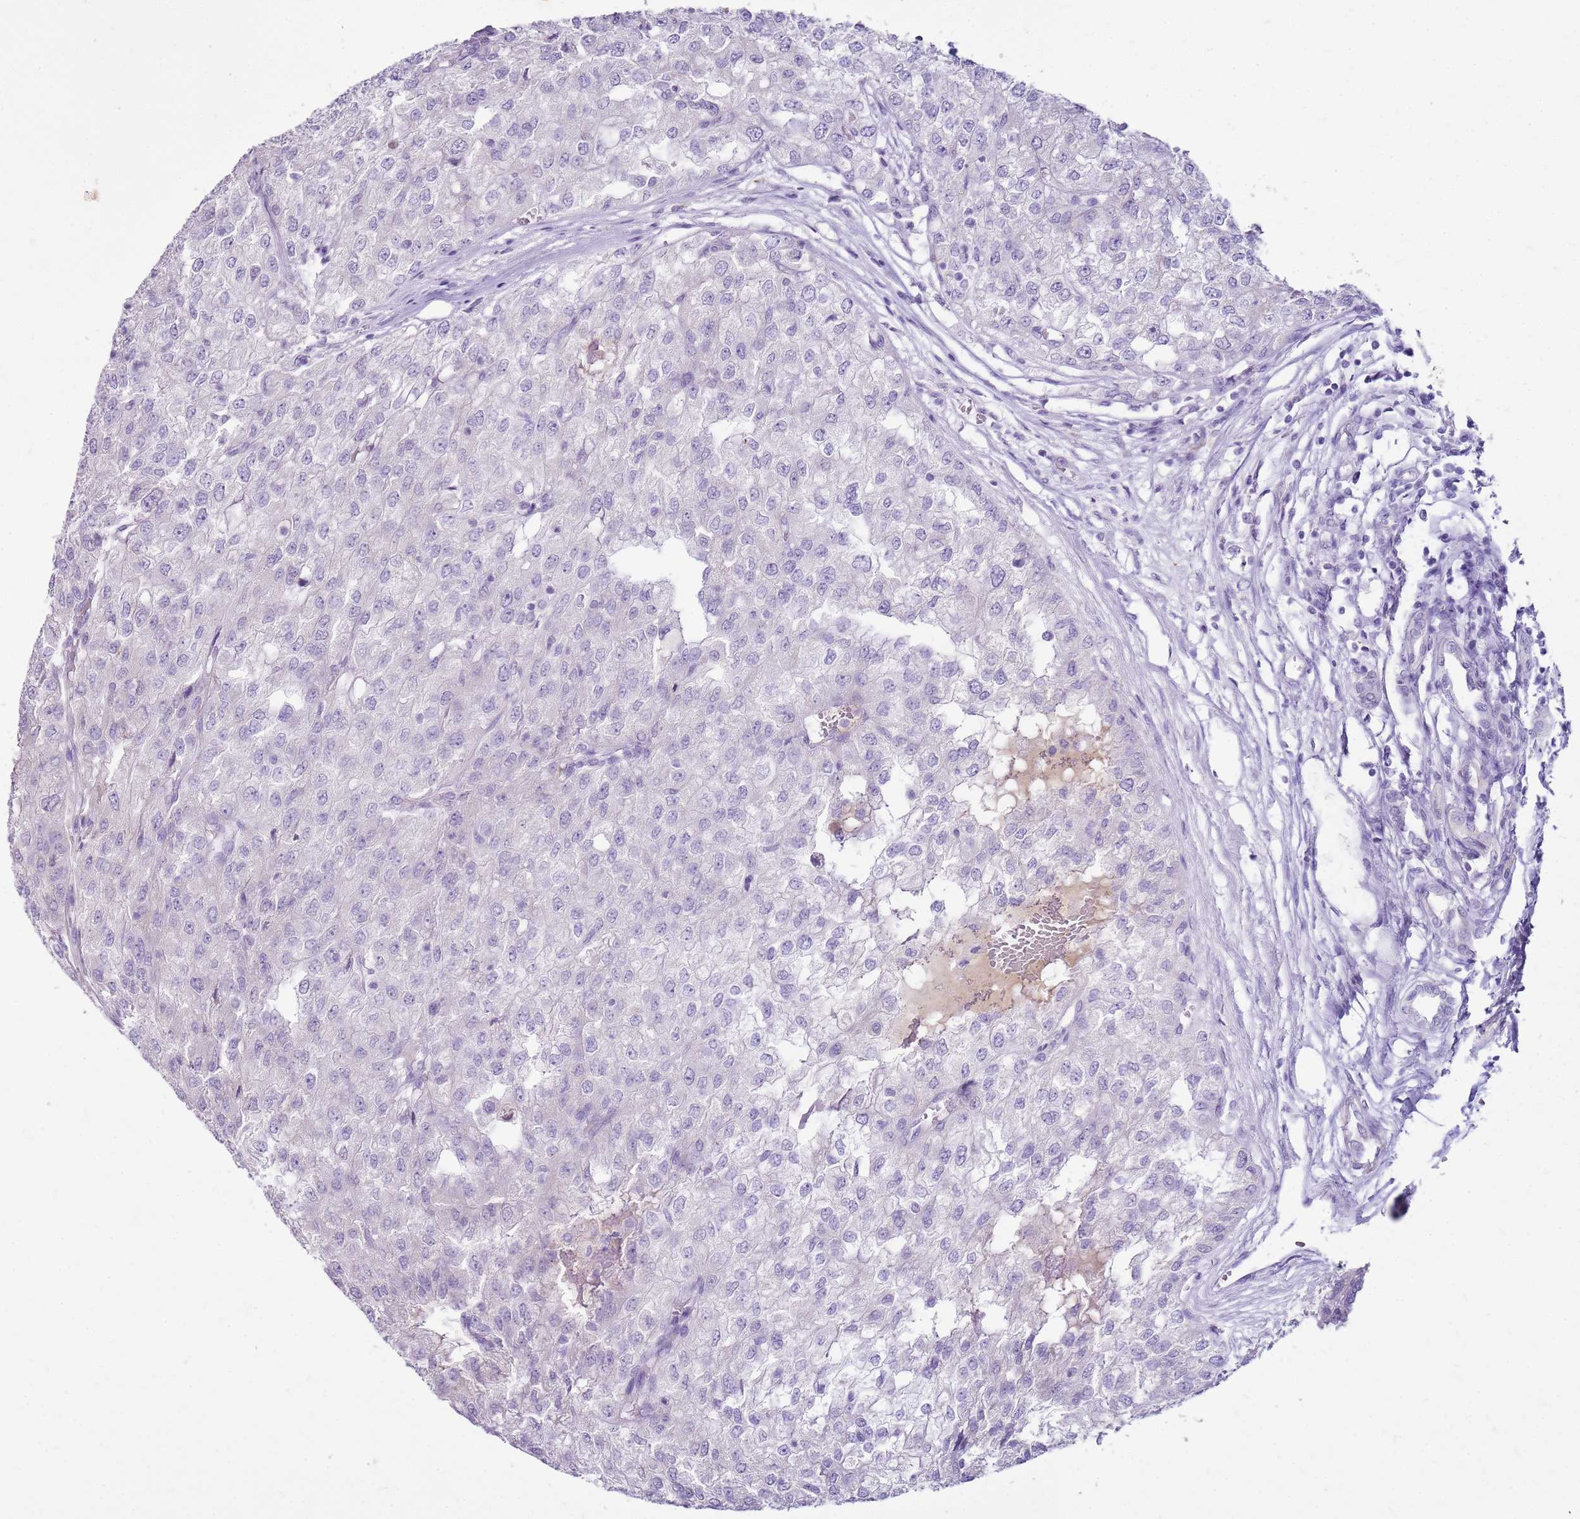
{"staining": {"intensity": "negative", "quantity": "none", "location": "none"}, "tissue": "renal cancer", "cell_type": "Tumor cells", "image_type": "cancer", "snomed": [{"axis": "morphology", "description": "Adenocarcinoma, NOS"}, {"axis": "topography", "description": "Kidney"}], "caption": "Human renal cancer stained for a protein using IHC demonstrates no staining in tumor cells.", "gene": "FABP2", "patient": {"sex": "female", "age": 54}}